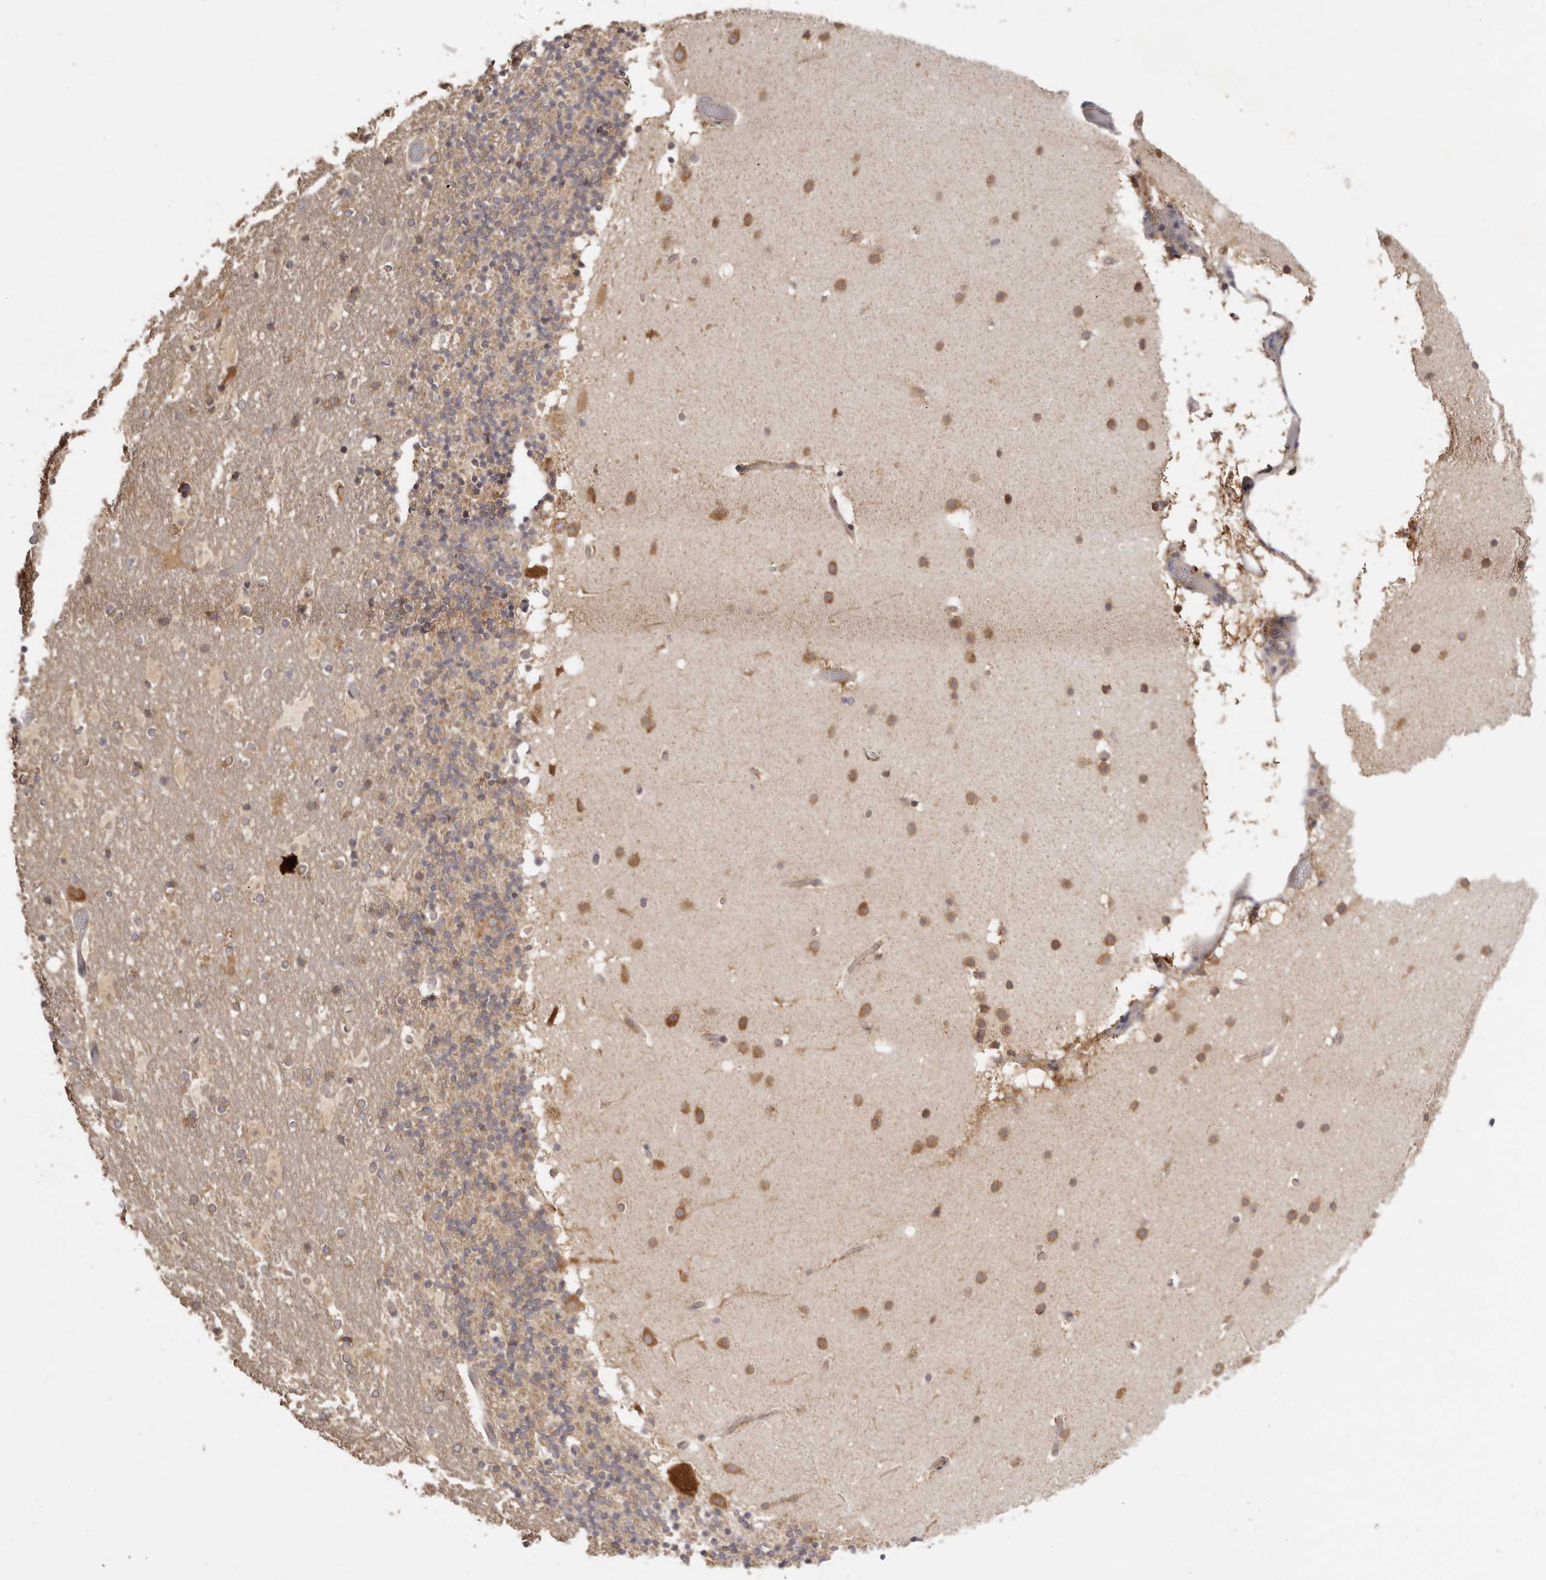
{"staining": {"intensity": "moderate", "quantity": "25%-75%", "location": "cytoplasmic/membranous"}, "tissue": "cerebellum", "cell_type": "Cells in granular layer", "image_type": "normal", "snomed": [{"axis": "morphology", "description": "Normal tissue, NOS"}, {"axis": "topography", "description": "Cerebellum"}], "caption": "IHC of normal cerebellum shows medium levels of moderate cytoplasmic/membranous staining in approximately 25%-75% of cells in granular layer. The protein of interest is stained brown, and the nuclei are stained in blue (DAB (3,3'-diaminobenzidine) IHC with brightfield microscopy, high magnification).", "gene": "EEF1E1", "patient": {"sex": "male", "age": 57}}